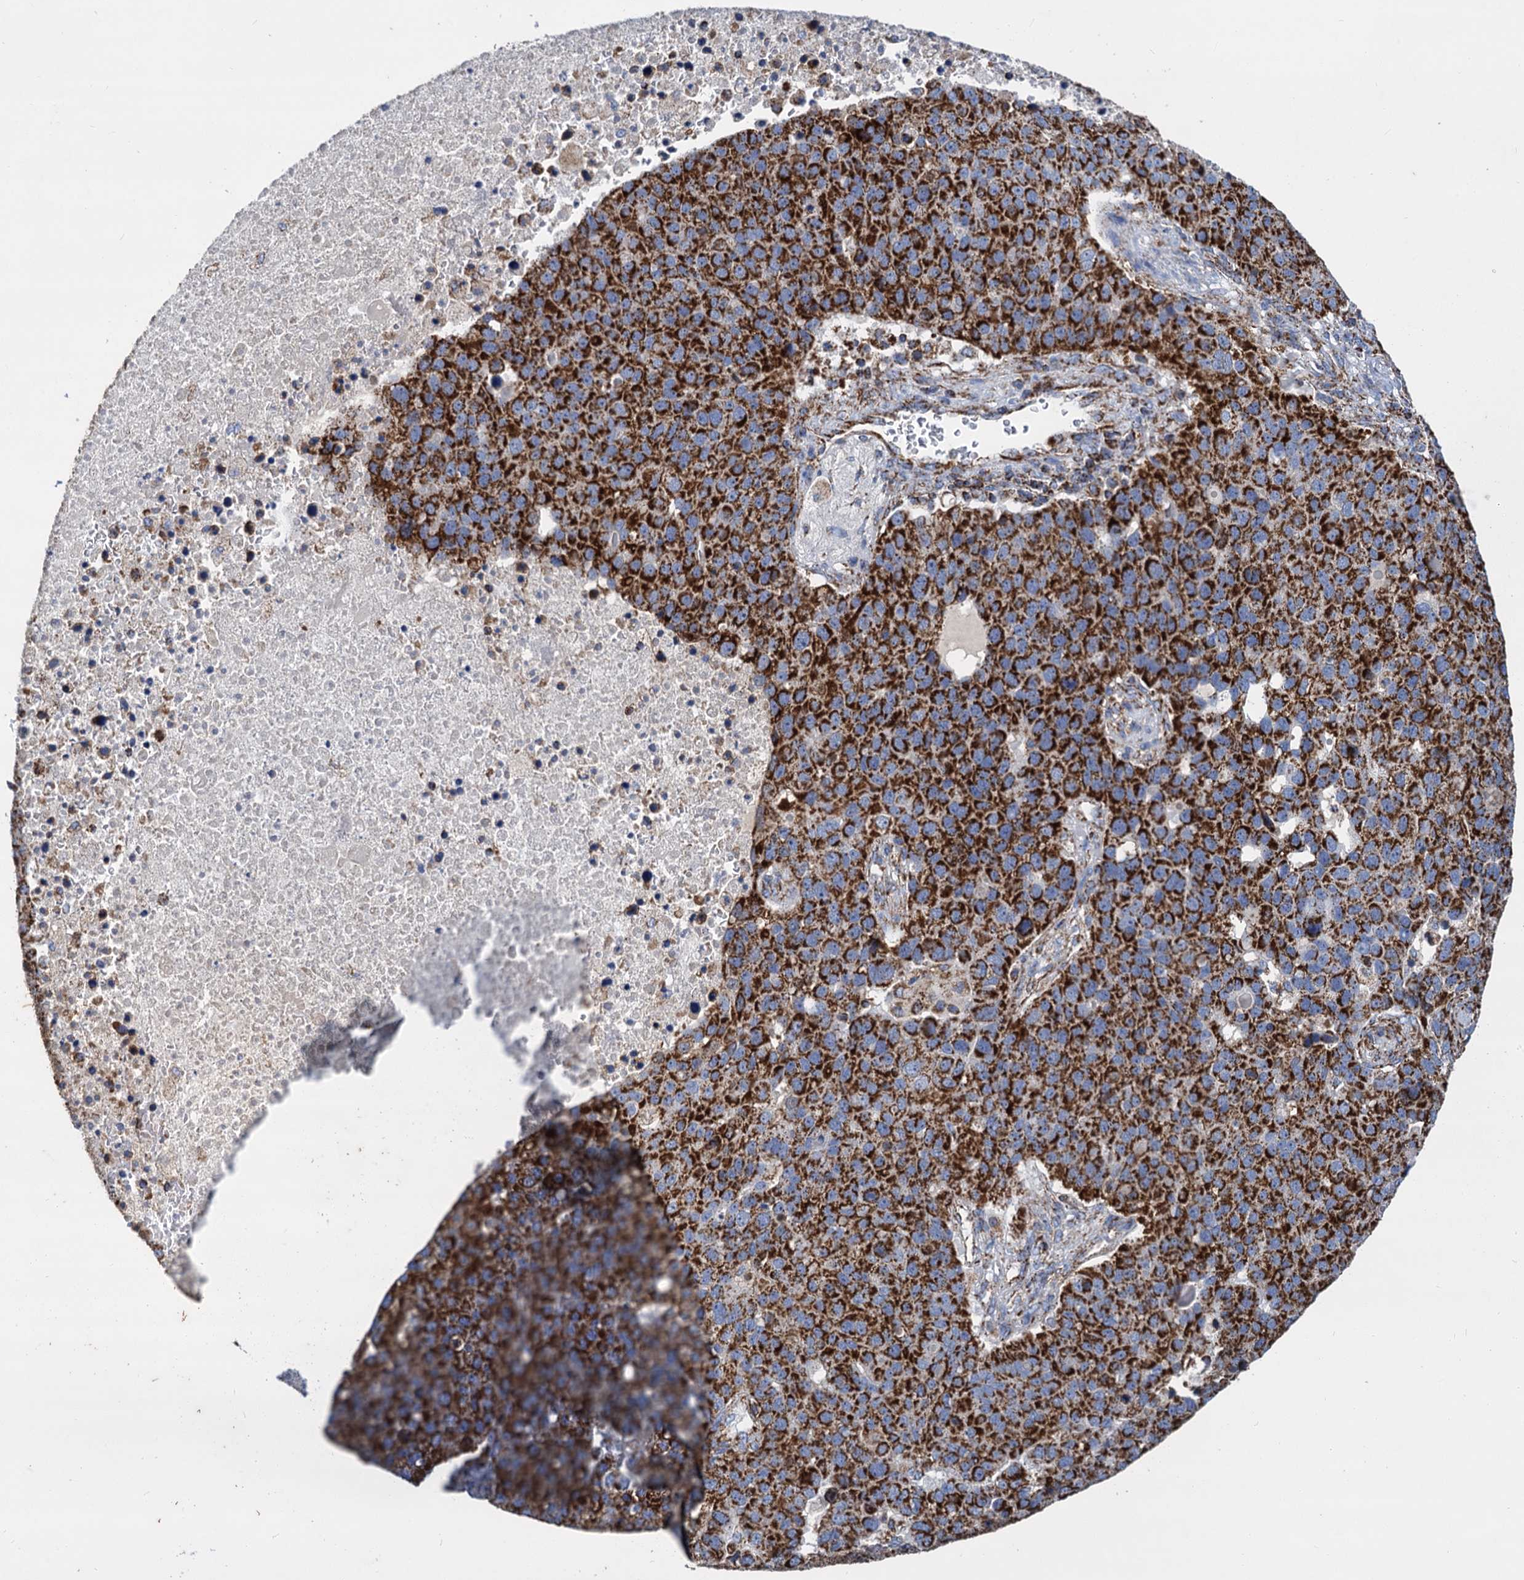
{"staining": {"intensity": "strong", "quantity": ">75%", "location": "cytoplasmic/membranous"}, "tissue": "pancreatic cancer", "cell_type": "Tumor cells", "image_type": "cancer", "snomed": [{"axis": "morphology", "description": "Adenocarcinoma, NOS"}, {"axis": "topography", "description": "Pancreas"}], "caption": "Tumor cells show strong cytoplasmic/membranous positivity in about >75% of cells in pancreatic cancer (adenocarcinoma).", "gene": "TIMM10", "patient": {"sex": "female", "age": 61}}